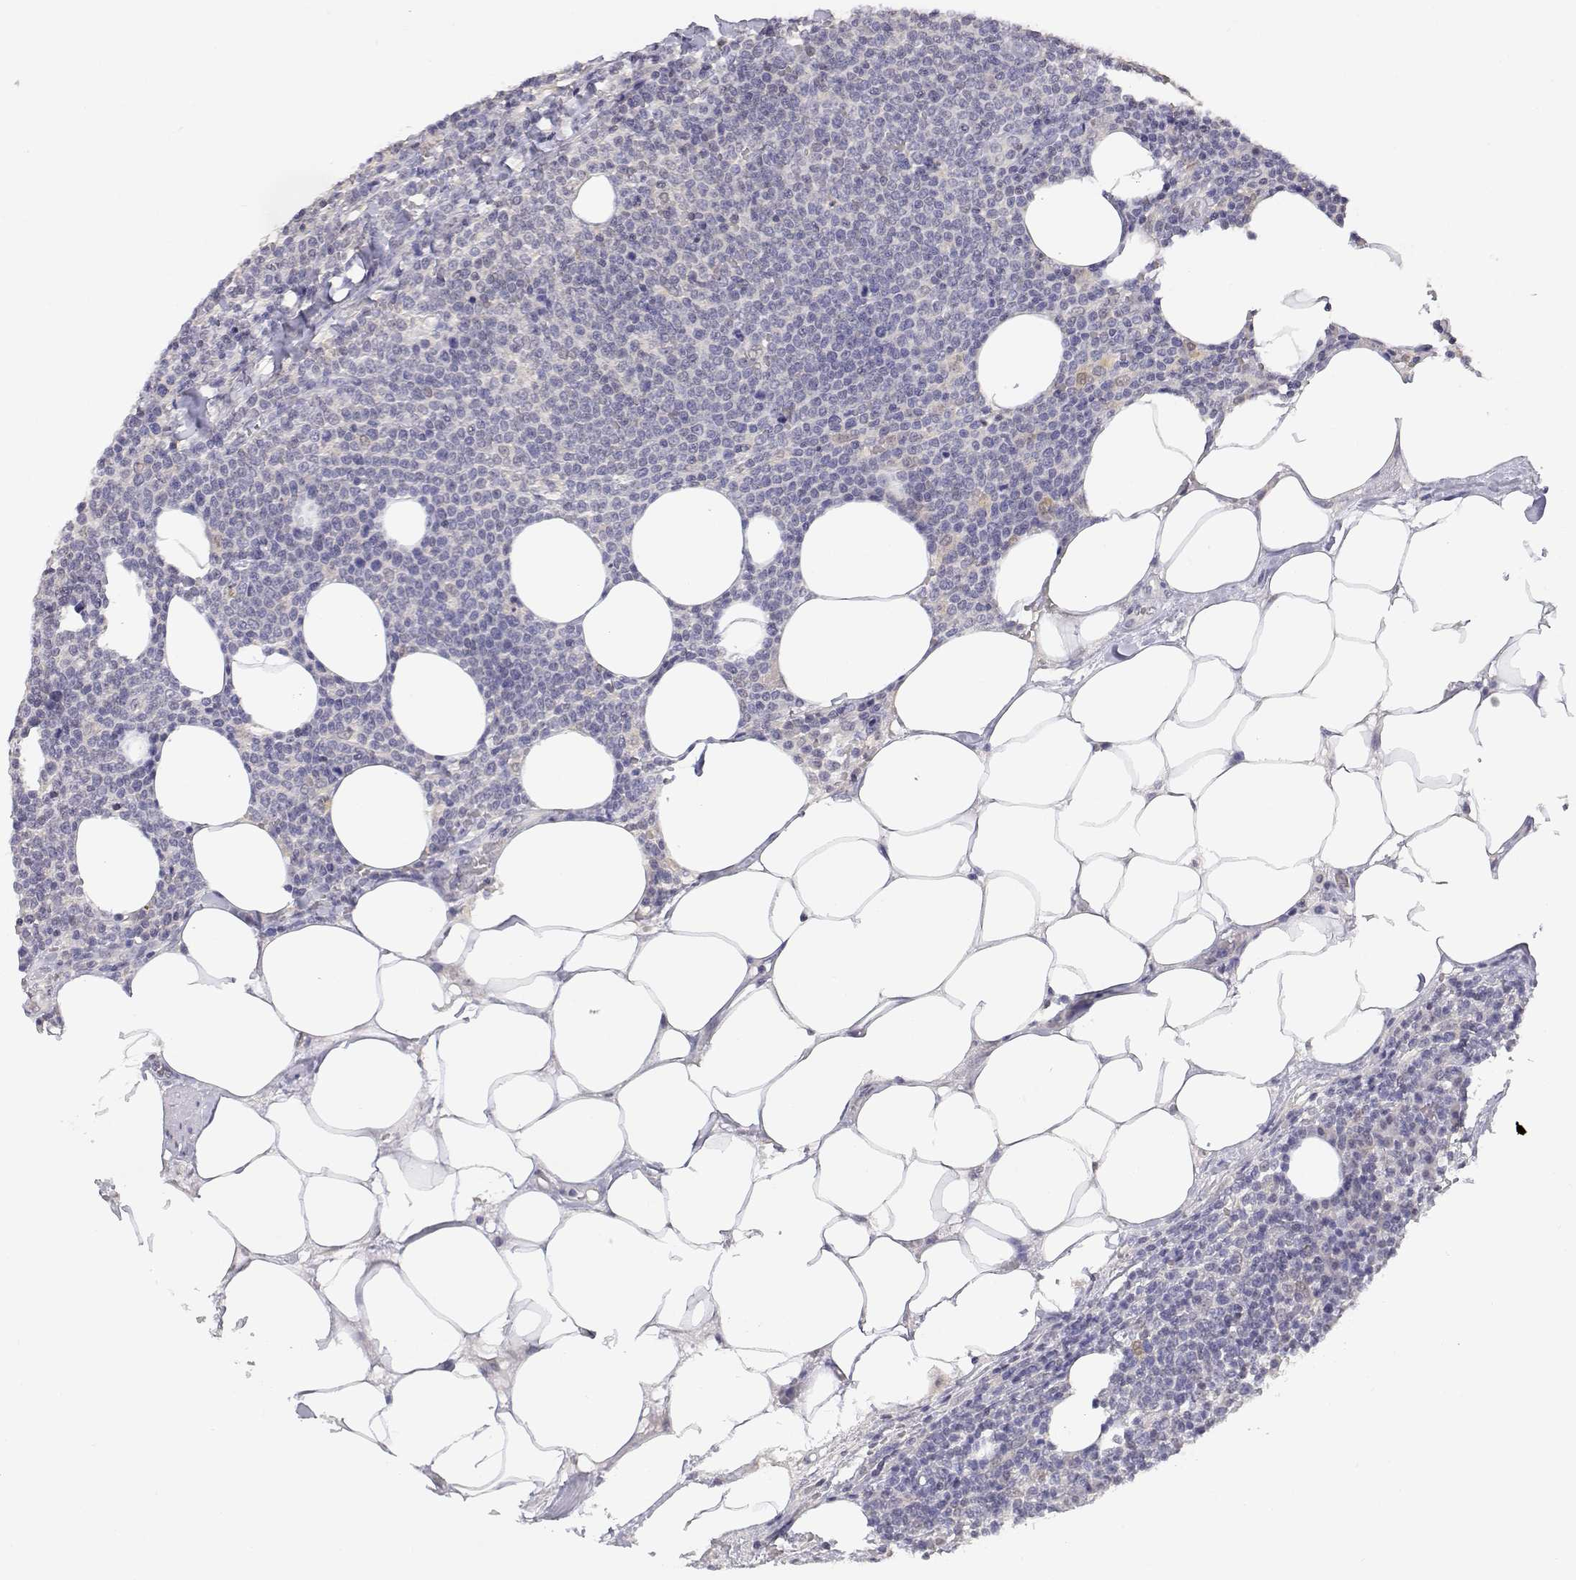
{"staining": {"intensity": "weak", "quantity": "<25%", "location": "cytoplasmic/membranous"}, "tissue": "lymphoma", "cell_type": "Tumor cells", "image_type": "cancer", "snomed": [{"axis": "morphology", "description": "Malignant lymphoma, non-Hodgkin's type, High grade"}, {"axis": "topography", "description": "Lymph node"}], "caption": "Immunohistochemistry of malignant lymphoma, non-Hodgkin's type (high-grade) shows no staining in tumor cells. (DAB immunohistochemistry visualized using brightfield microscopy, high magnification).", "gene": "ADA", "patient": {"sex": "male", "age": 61}}